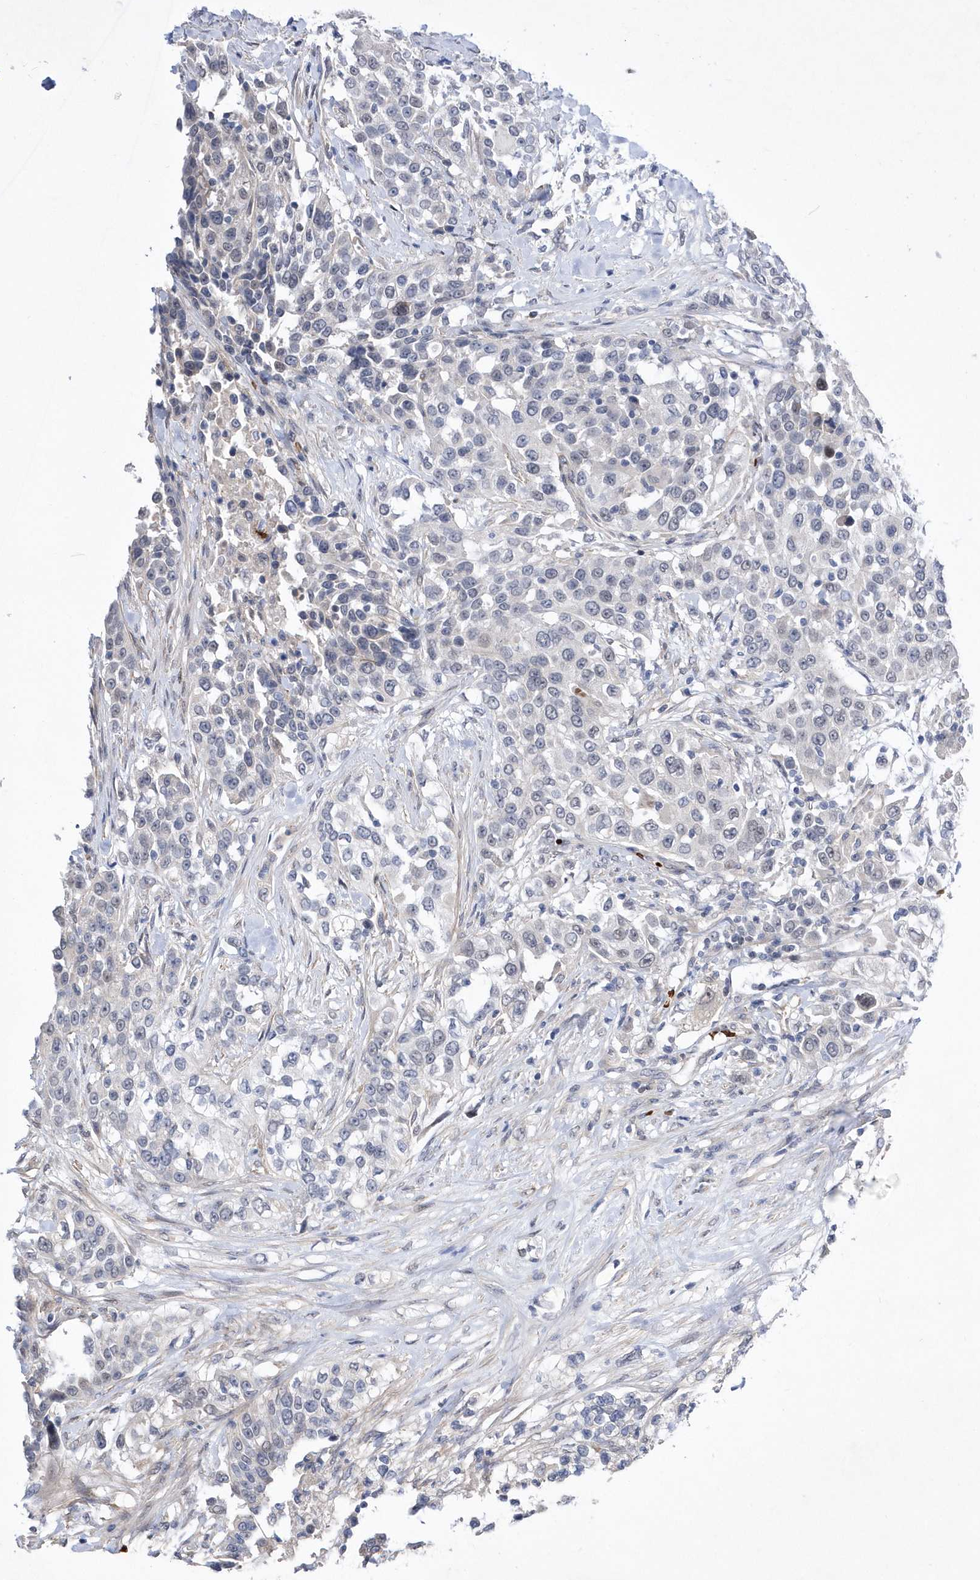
{"staining": {"intensity": "negative", "quantity": "none", "location": "none"}, "tissue": "urothelial cancer", "cell_type": "Tumor cells", "image_type": "cancer", "snomed": [{"axis": "morphology", "description": "Urothelial carcinoma, High grade"}, {"axis": "topography", "description": "Urinary bladder"}], "caption": "DAB immunohistochemical staining of human urothelial cancer exhibits no significant positivity in tumor cells. (Immunohistochemistry (ihc), brightfield microscopy, high magnification).", "gene": "ZNF875", "patient": {"sex": "female", "age": 80}}